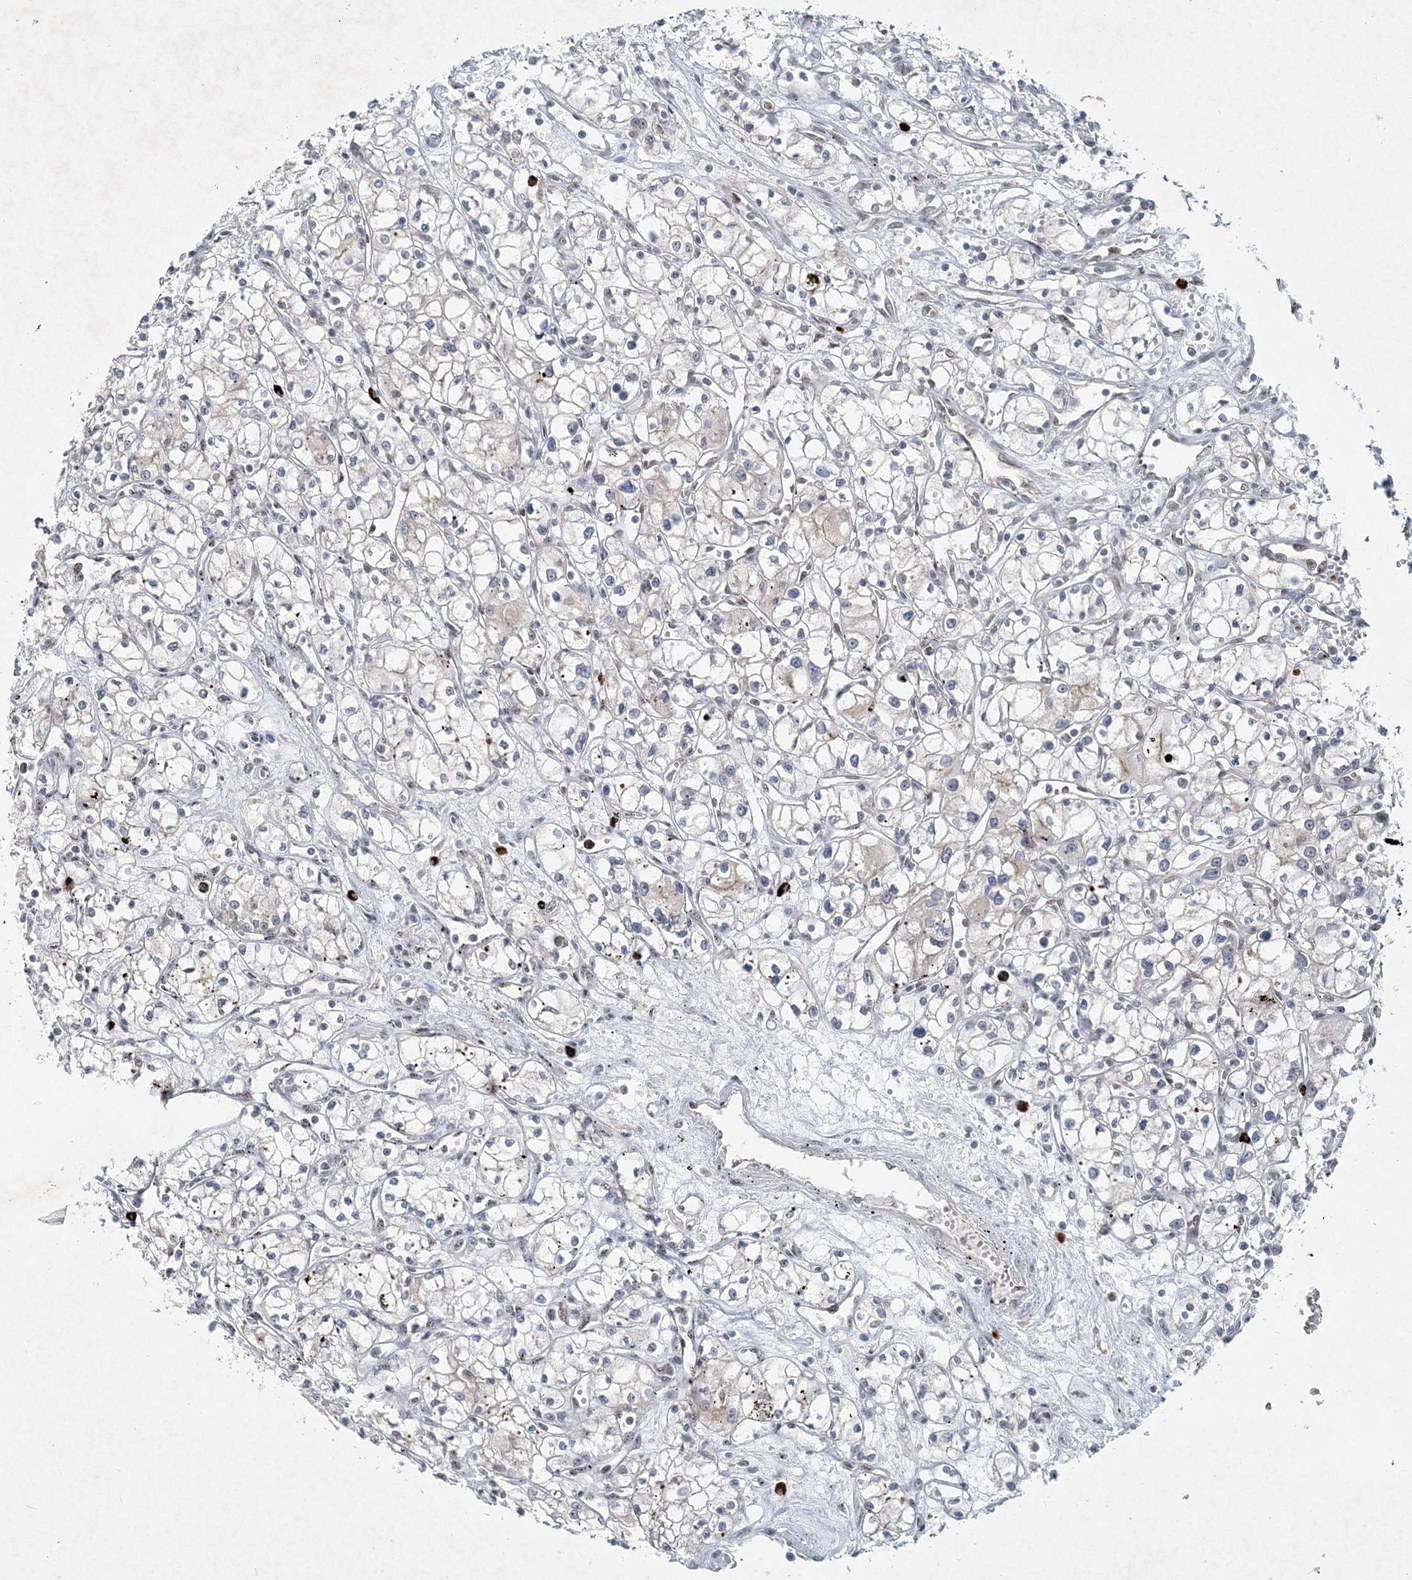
{"staining": {"intensity": "negative", "quantity": "none", "location": "none"}, "tissue": "renal cancer", "cell_type": "Tumor cells", "image_type": "cancer", "snomed": [{"axis": "morphology", "description": "Adenocarcinoma, NOS"}, {"axis": "topography", "description": "Kidney"}], "caption": "Micrograph shows no significant protein positivity in tumor cells of renal cancer (adenocarcinoma).", "gene": "GIN1", "patient": {"sex": "male", "age": 59}}